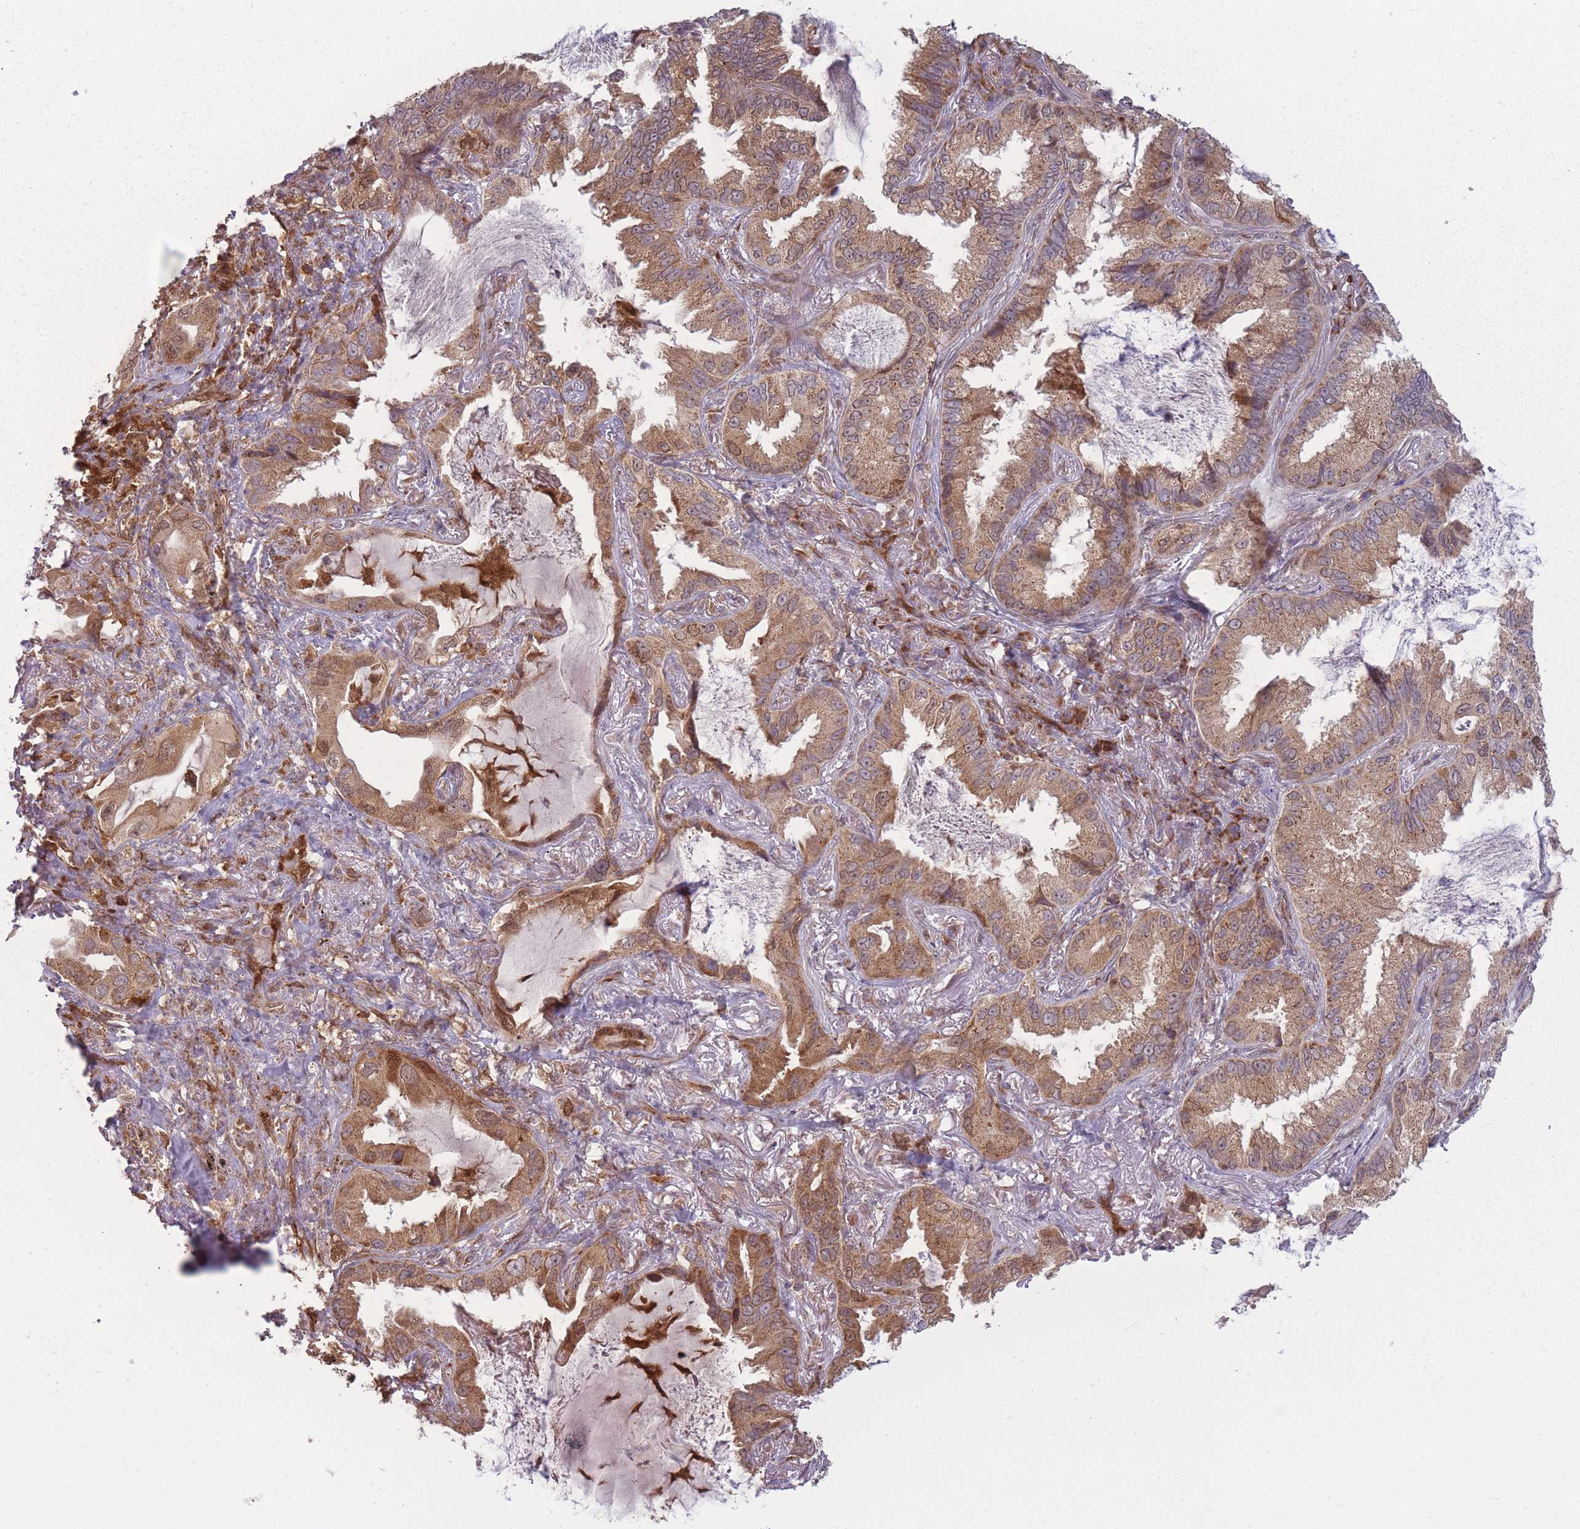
{"staining": {"intensity": "moderate", "quantity": ">75%", "location": "cytoplasmic/membranous"}, "tissue": "lung cancer", "cell_type": "Tumor cells", "image_type": "cancer", "snomed": [{"axis": "morphology", "description": "Adenocarcinoma, NOS"}, {"axis": "topography", "description": "Lung"}], "caption": "Immunohistochemical staining of lung cancer exhibits moderate cytoplasmic/membranous protein positivity in approximately >75% of tumor cells. (DAB = brown stain, brightfield microscopy at high magnification).", "gene": "LGALS9", "patient": {"sex": "female", "age": 69}}